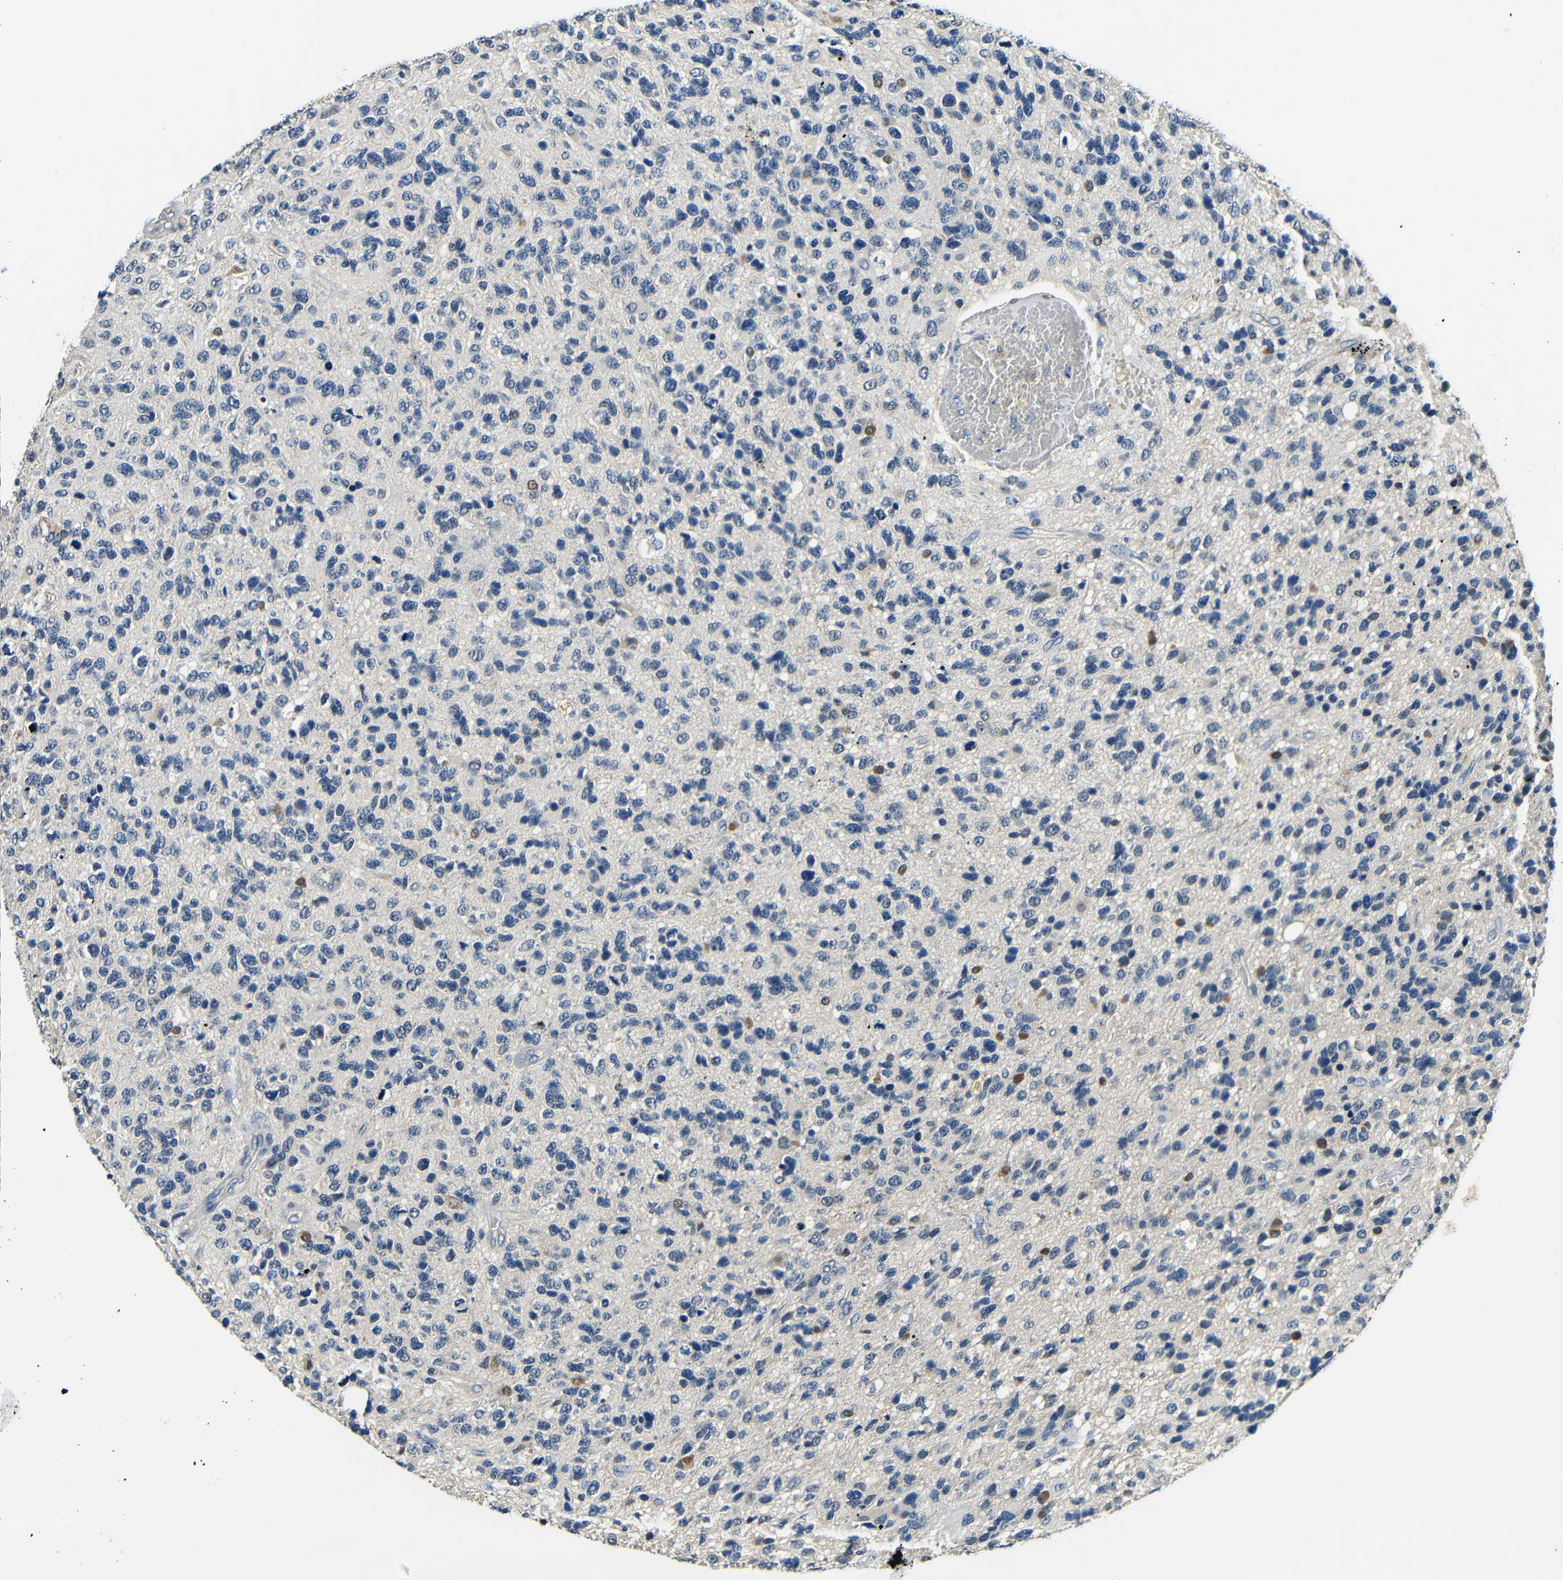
{"staining": {"intensity": "moderate", "quantity": "<25%", "location": "cytoplasmic/membranous"}, "tissue": "glioma", "cell_type": "Tumor cells", "image_type": "cancer", "snomed": [{"axis": "morphology", "description": "Glioma, malignant, High grade"}, {"axis": "topography", "description": "Brain"}], "caption": "This photomicrograph reveals high-grade glioma (malignant) stained with IHC to label a protein in brown. The cytoplasmic/membranous of tumor cells show moderate positivity for the protein. Nuclei are counter-stained blue.", "gene": "ADAP1", "patient": {"sex": "female", "age": 58}}